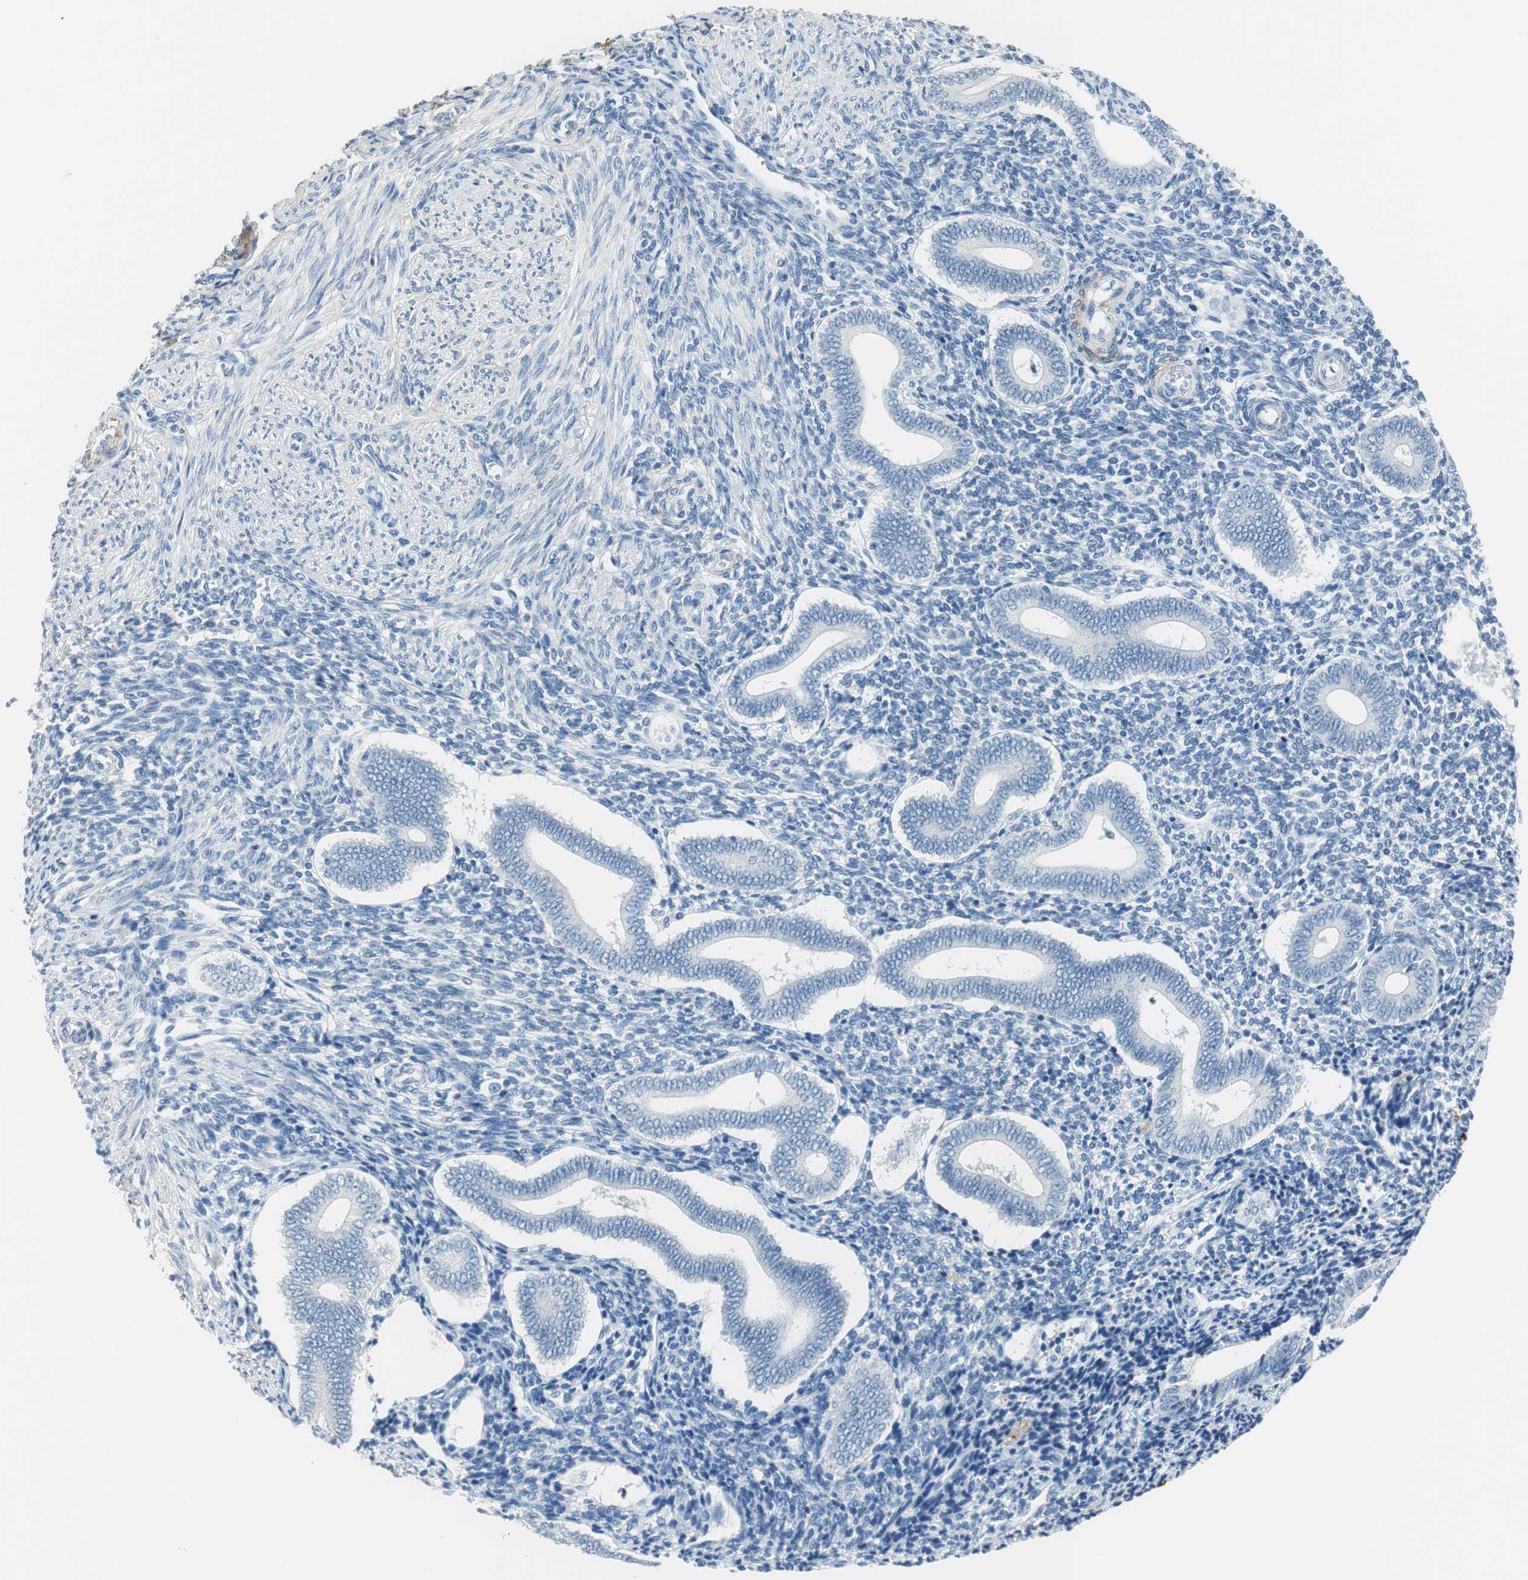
{"staining": {"intensity": "negative", "quantity": "none", "location": "none"}, "tissue": "endometrium", "cell_type": "Cells in endometrial stroma", "image_type": "normal", "snomed": [{"axis": "morphology", "description": "Normal tissue, NOS"}, {"axis": "topography", "description": "Uterus"}, {"axis": "topography", "description": "Endometrium"}], "caption": "The micrograph exhibits no significant positivity in cells in endometrial stroma of endometrium. Nuclei are stained in blue.", "gene": "MUC7", "patient": {"sex": "female", "age": 33}}